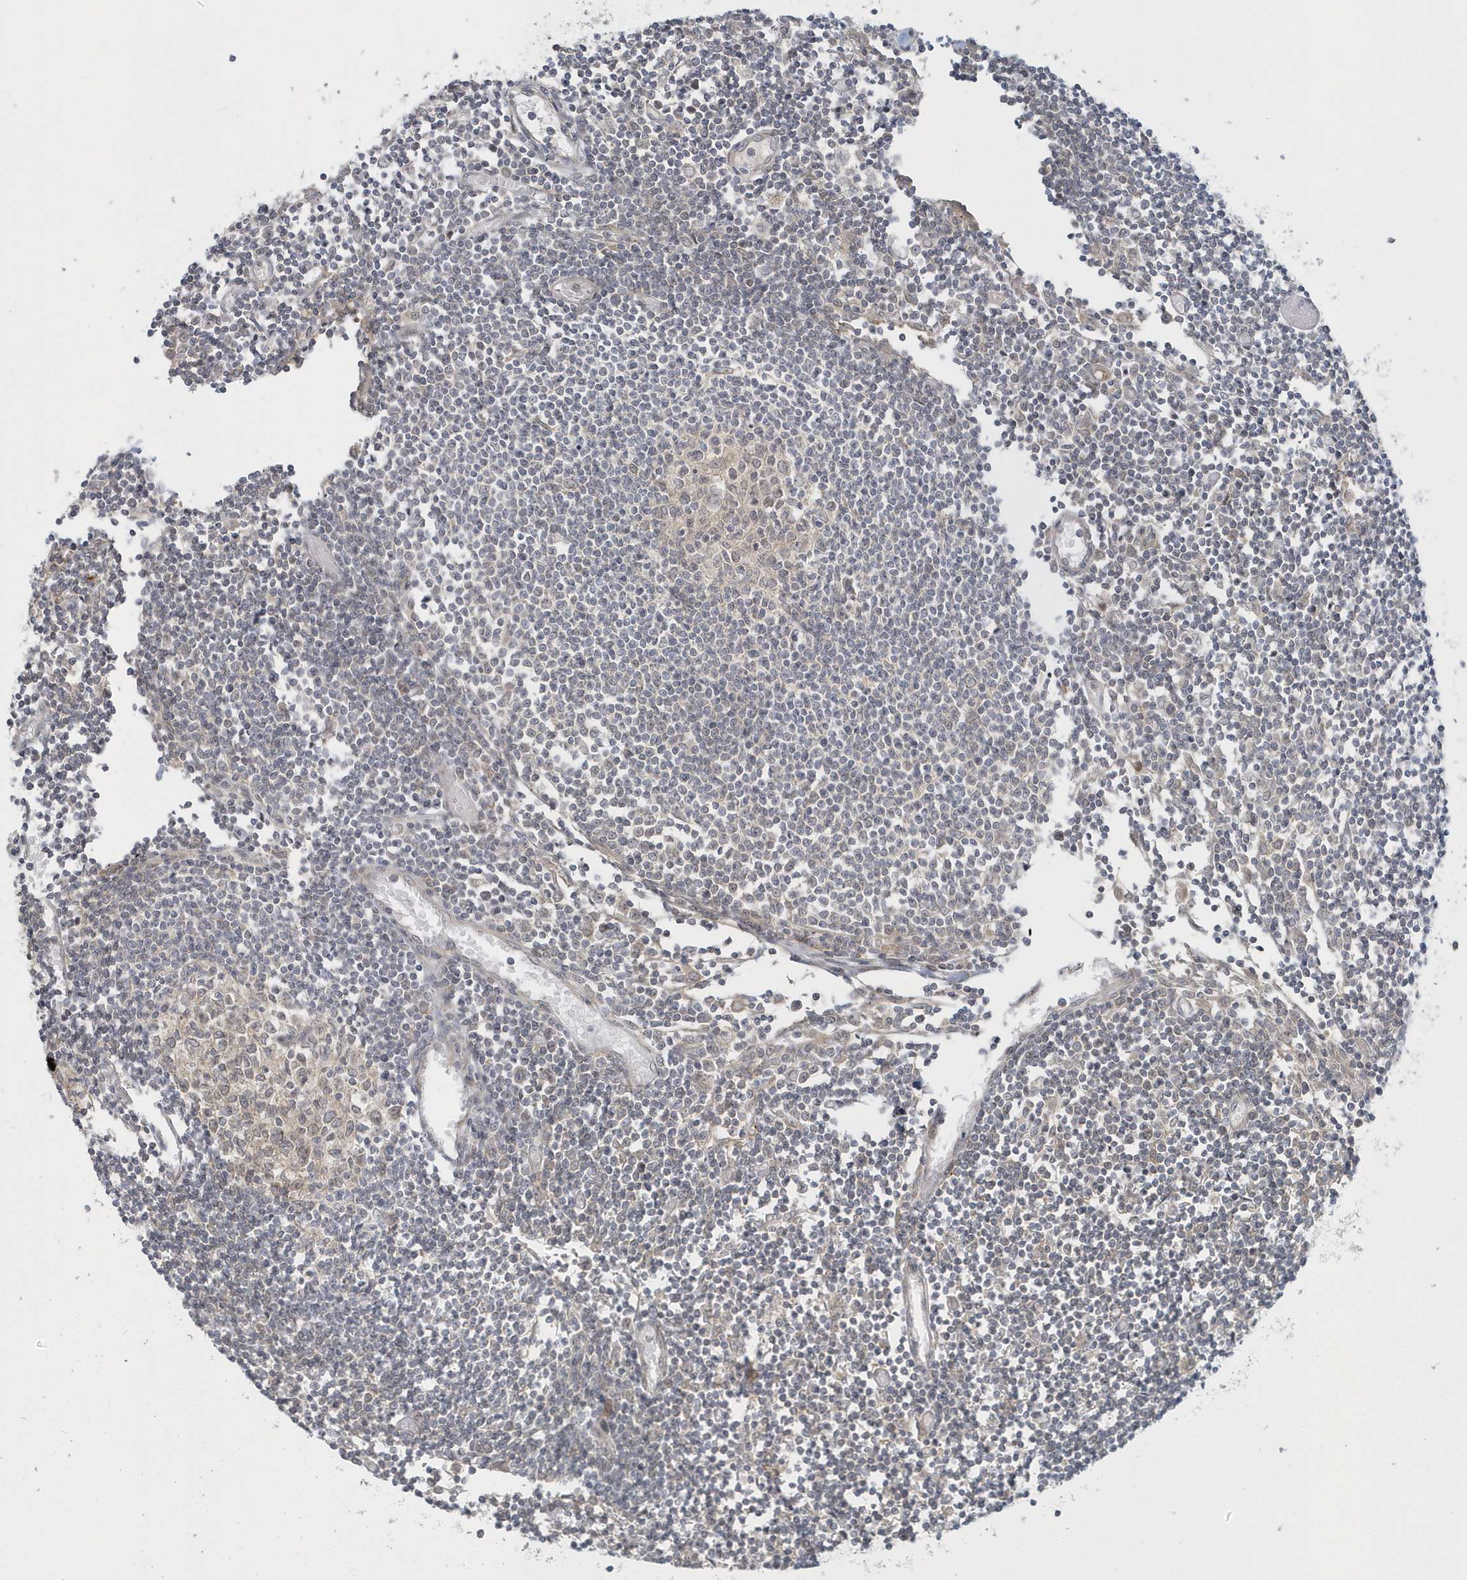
{"staining": {"intensity": "negative", "quantity": "none", "location": "none"}, "tissue": "lymph node", "cell_type": "Germinal center cells", "image_type": "normal", "snomed": [{"axis": "morphology", "description": "Normal tissue, NOS"}, {"axis": "topography", "description": "Lymph node"}], "caption": "A high-resolution image shows immunohistochemistry staining of unremarkable lymph node, which displays no significant staining in germinal center cells.", "gene": "BLTP3A", "patient": {"sex": "female", "age": 11}}